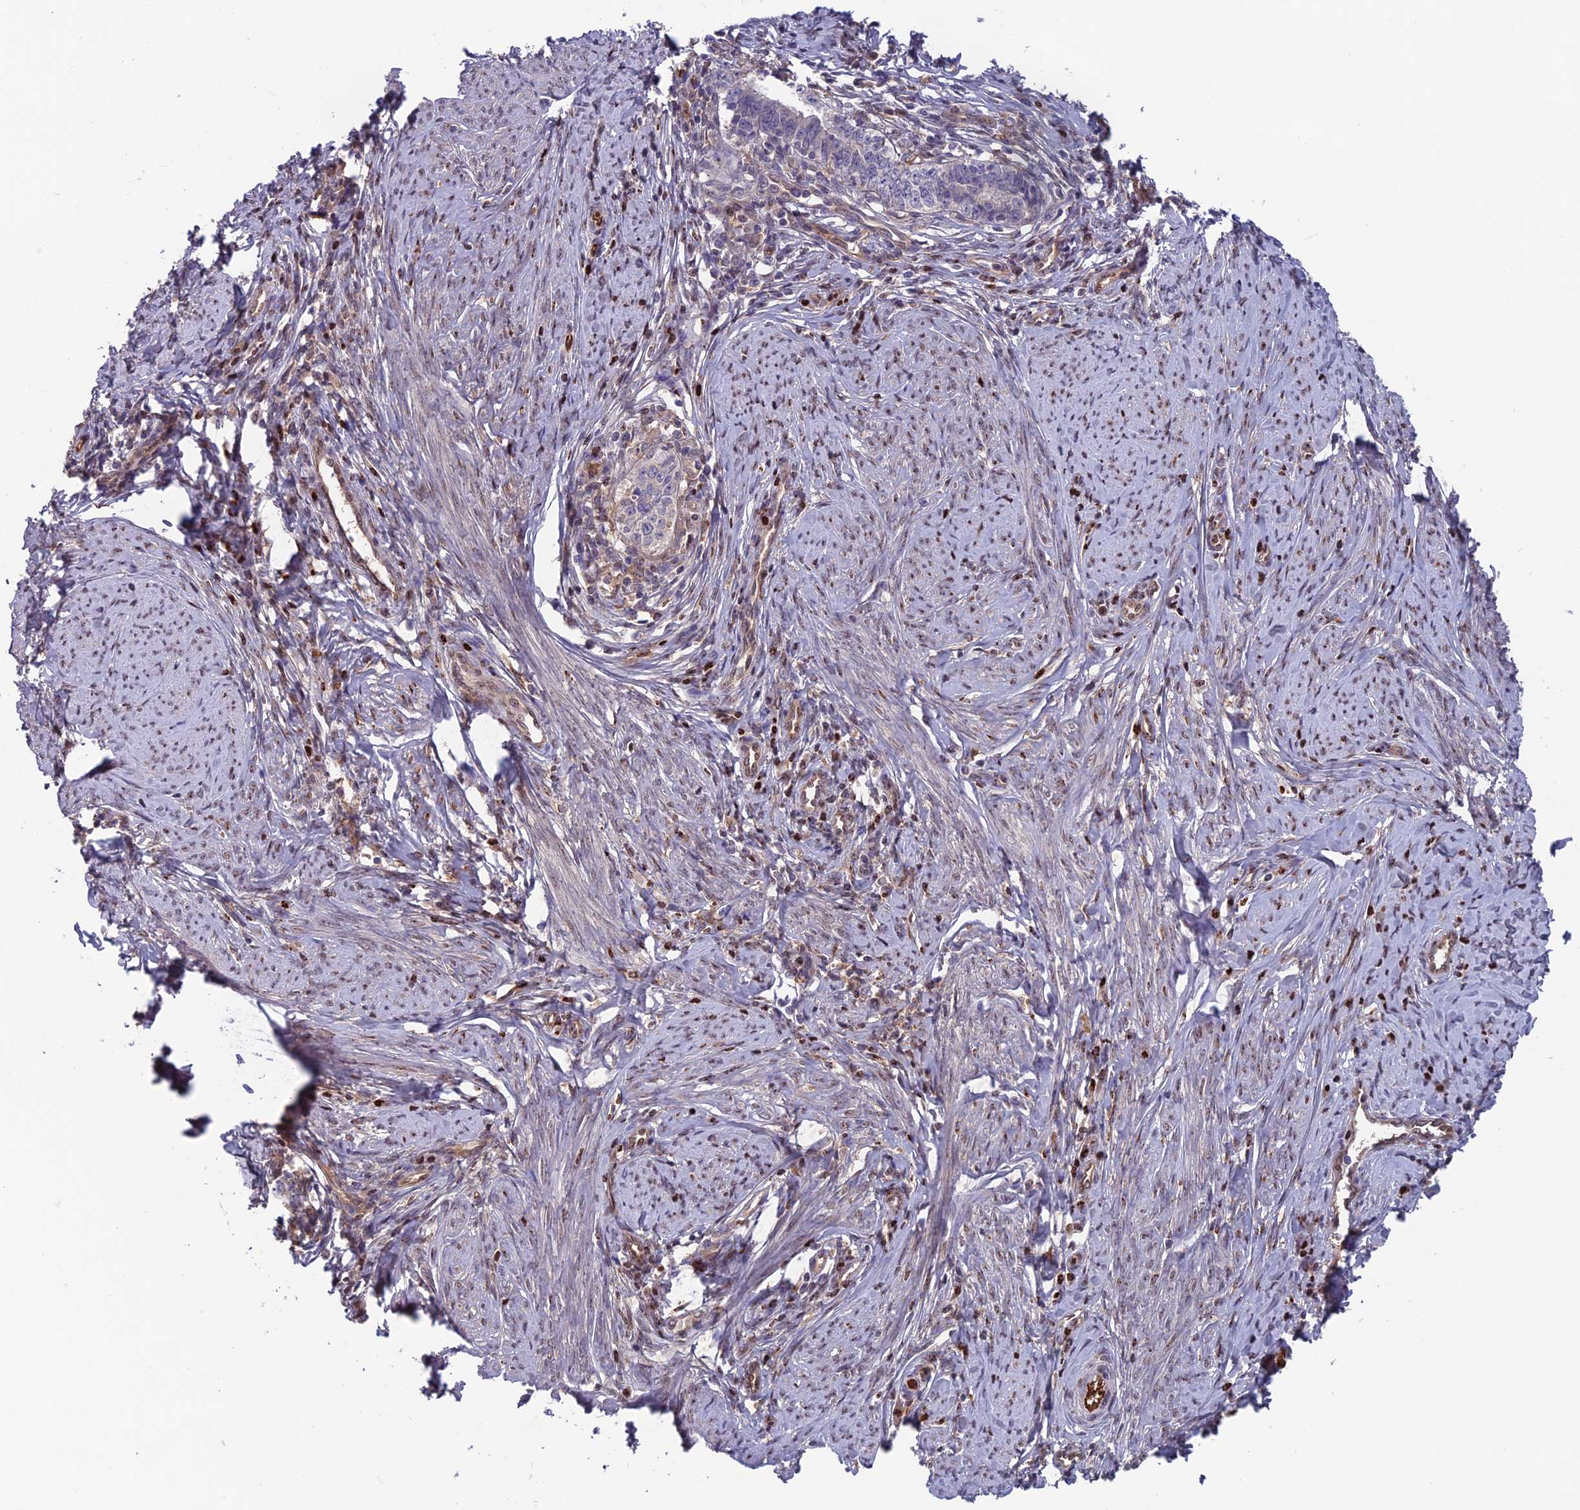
{"staining": {"intensity": "negative", "quantity": "none", "location": "none"}, "tissue": "cervical cancer", "cell_type": "Tumor cells", "image_type": "cancer", "snomed": [{"axis": "morphology", "description": "Adenocarcinoma, NOS"}, {"axis": "topography", "description": "Cervix"}], "caption": "High magnification brightfield microscopy of adenocarcinoma (cervical) stained with DAB (brown) and counterstained with hematoxylin (blue): tumor cells show no significant staining. (DAB immunohistochemistry (IHC) with hematoxylin counter stain).", "gene": "MAST2", "patient": {"sex": "female", "age": 36}}